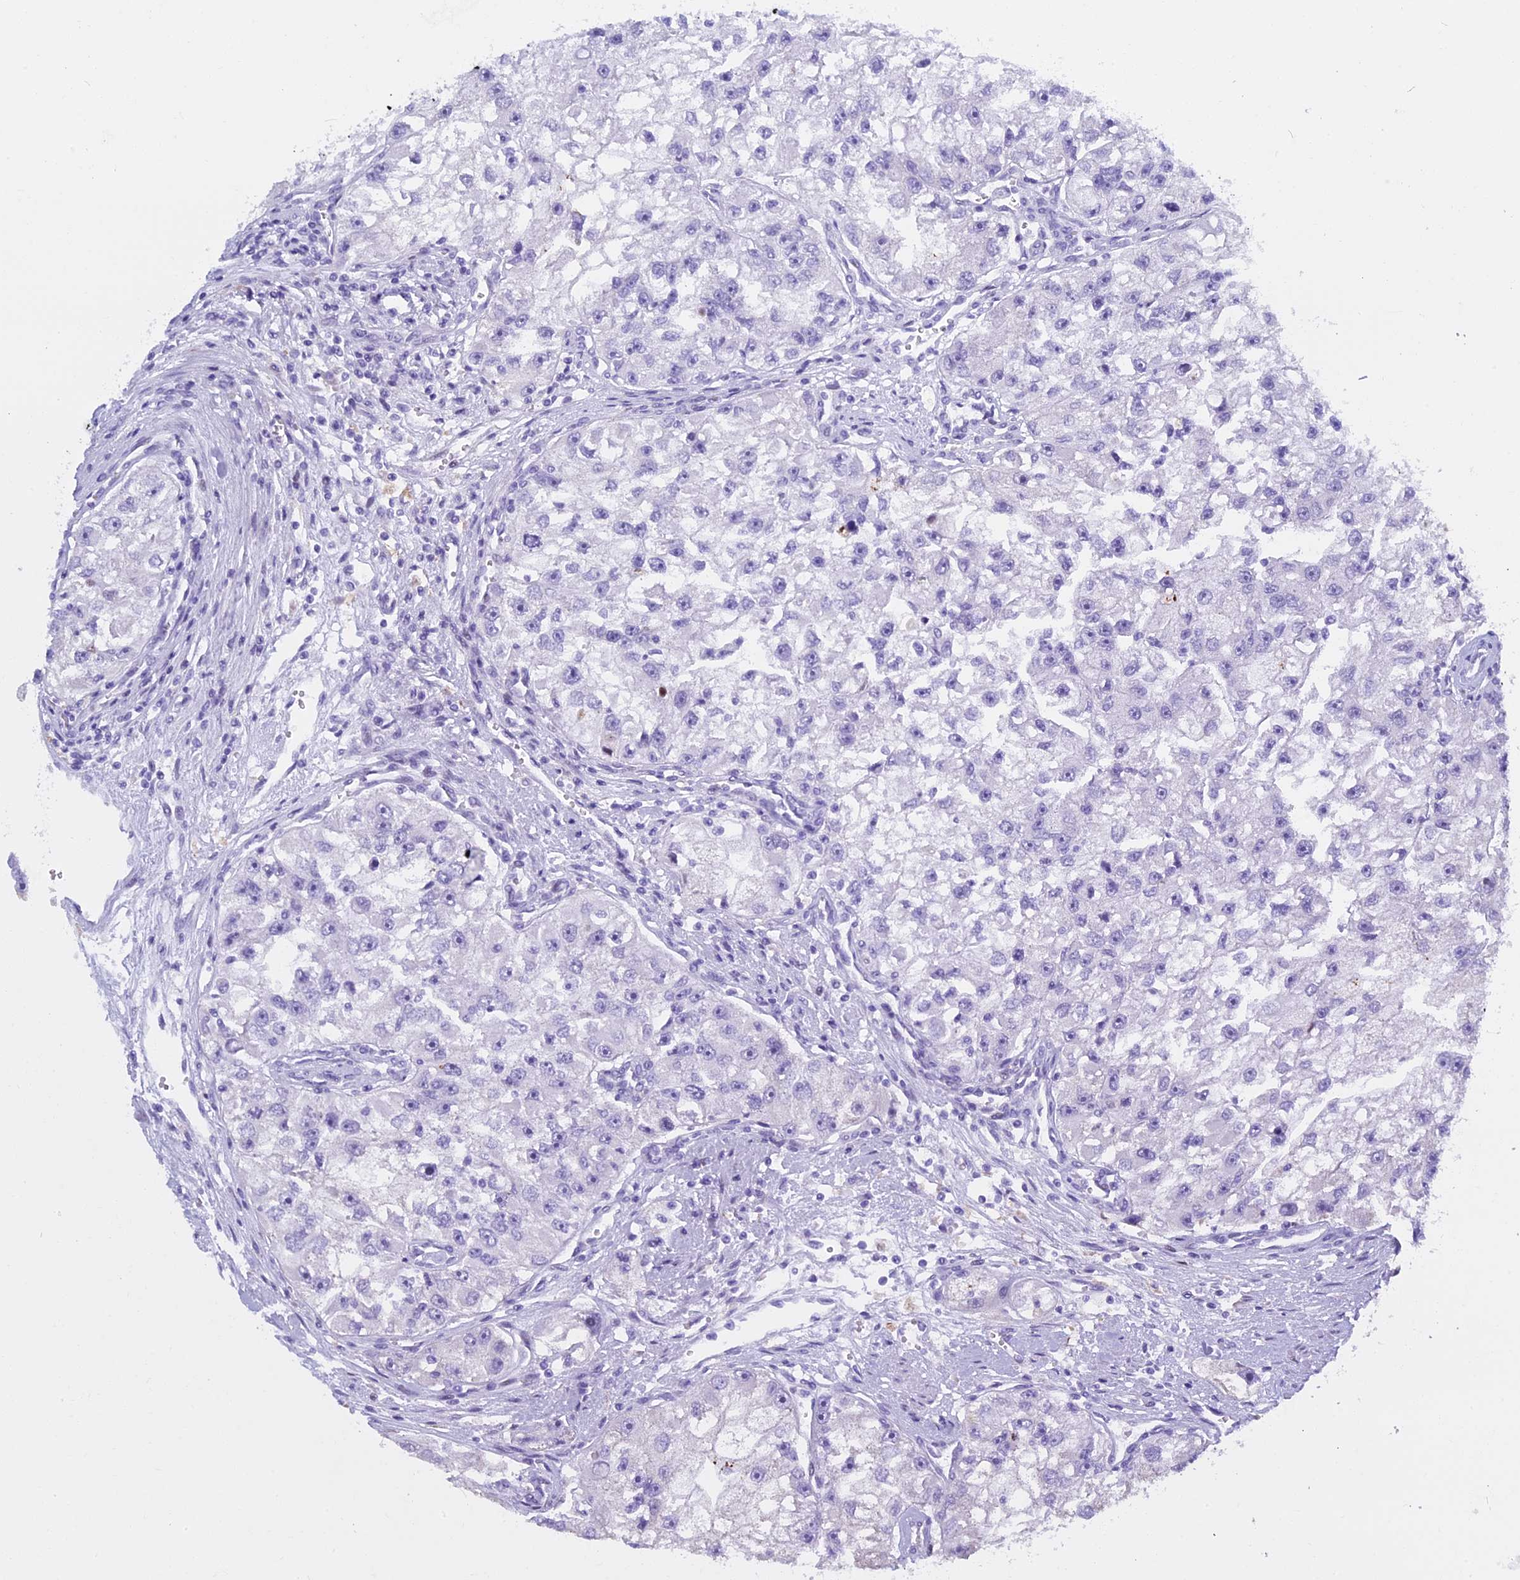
{"staining": {"intensity": "negative", "quantity": "none", "location": "none"}, "tissue": "renal cancer", "cell_type": "Tumor cells", "image_type": "cancer", "snomed": [{"axis": "morphology", "description": "Adenocarcinoma, NOS"}, {"axis": "topography", "description": "Kidney"}], "caption": "There is no significant staining in tumor cells of adenocarcinoma (renal).", "gene": "KCTD21", "patient": {"sex": "male", "age": 63}}